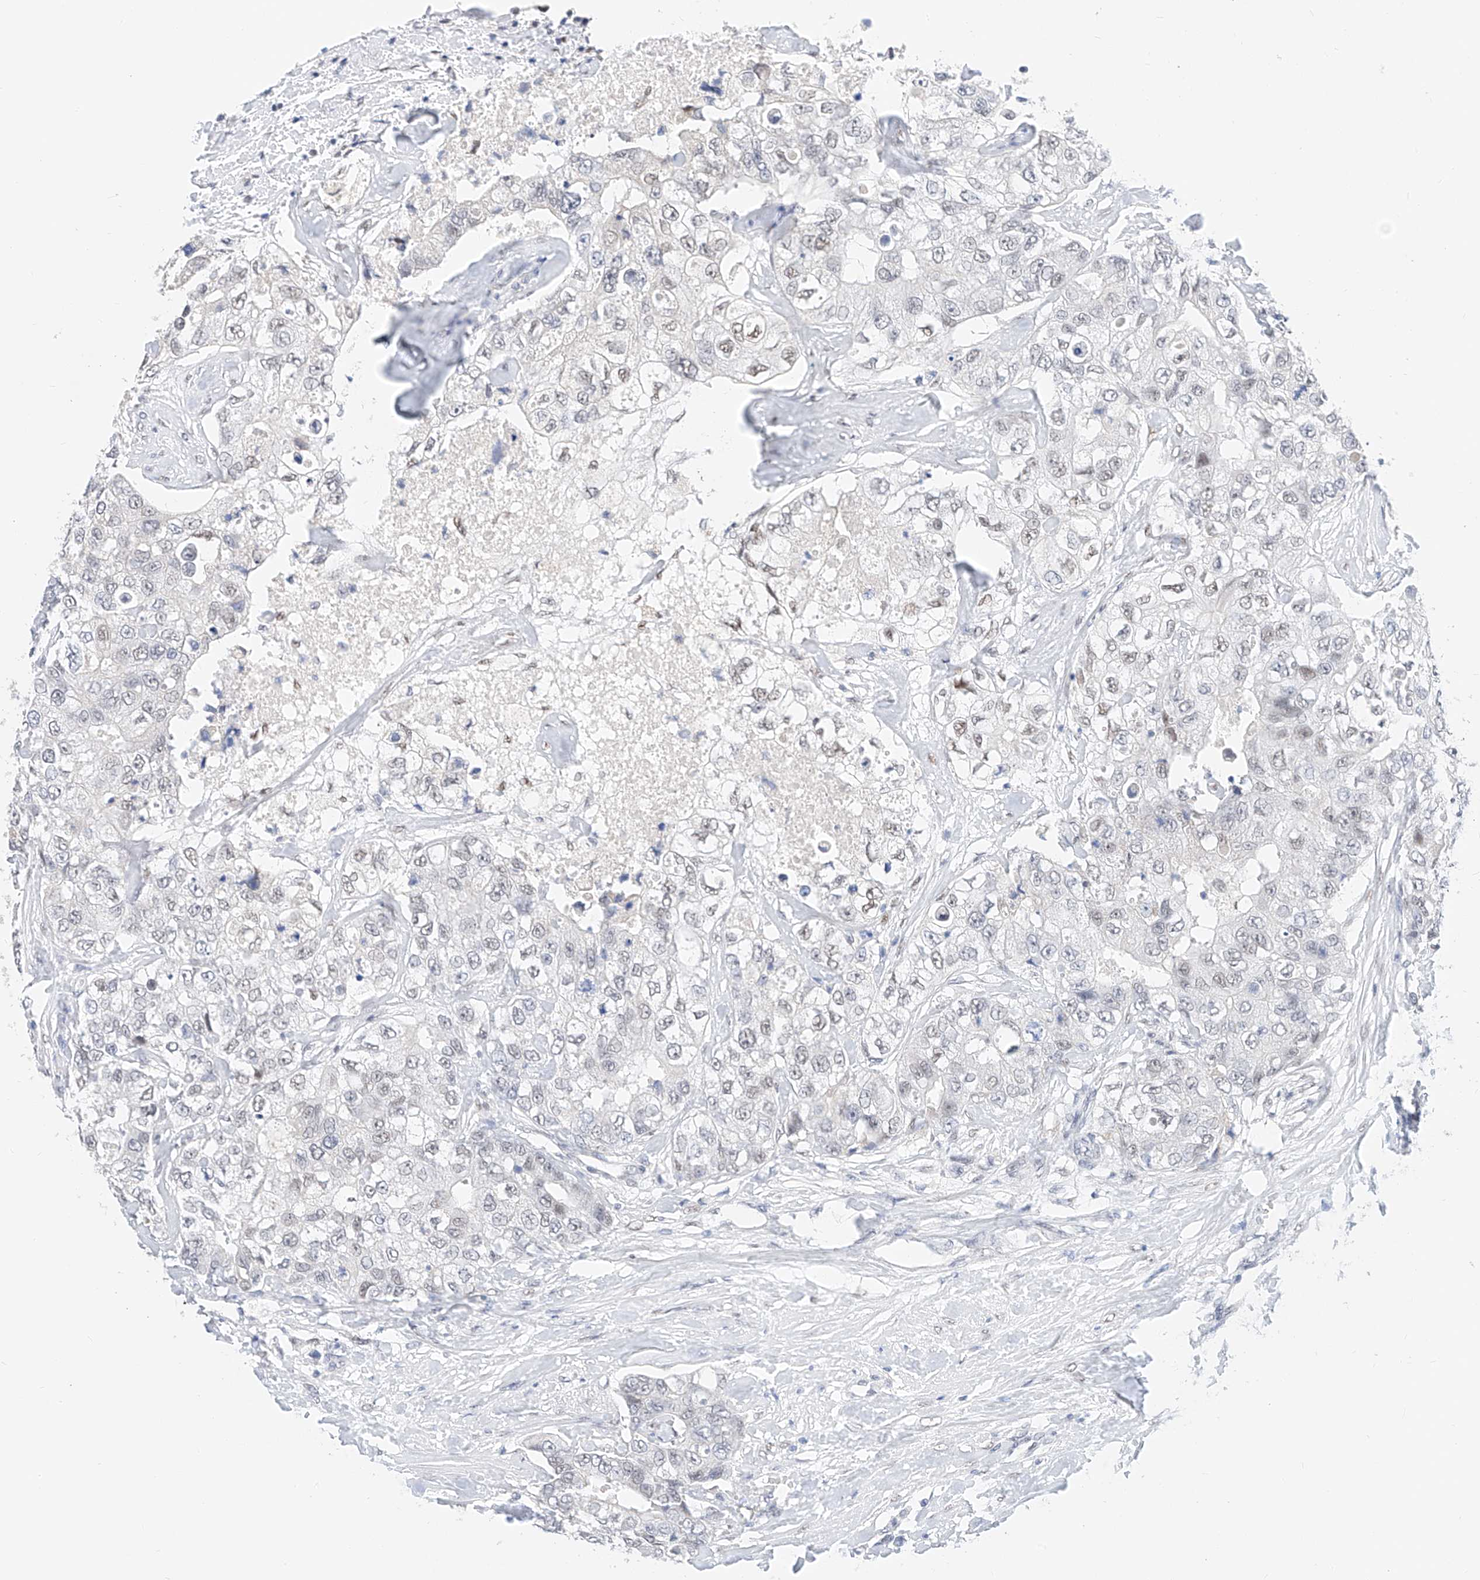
{"staining": {"intensity": "weak", "quantity": "<25%", "location": "nuclear"}, "tissue": "breast cancer", "cell_type": "Tumor cells", "image_type": "cancer", "snomed": [{"axis": "morphology", "description": "Duct carcinoma"}, {"axis": "topography", "description": "Breast"}], "caption": "The immunohistochemistry (IHC) histopathology image has no significant positivity in tumor cells of intraductal carcinoma (breast) tissue.", "gene": "KCNJ1", "patient": {"sex": "female", "age": 62}}